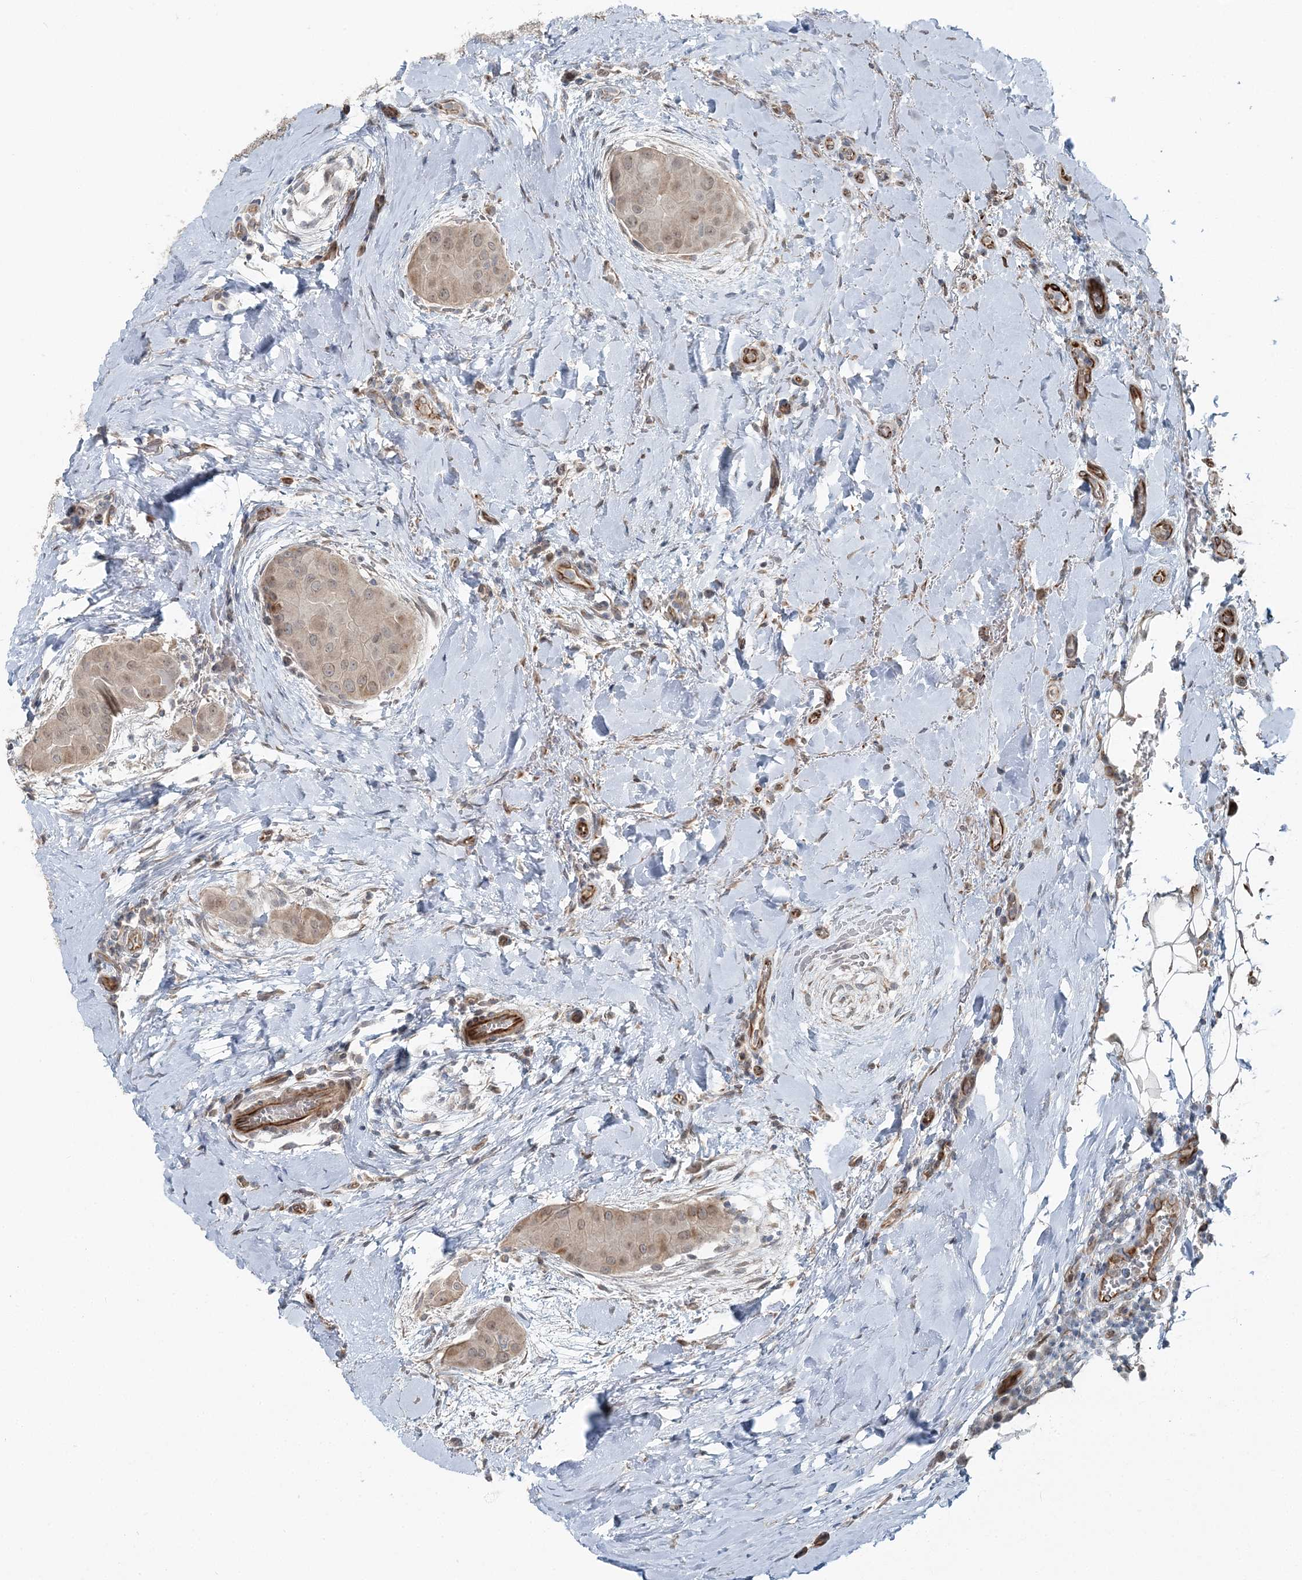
{"staining": {"intensity": "weak", "quantity": "25%-75%", "location": "cytoplasmic/membranous"}, "tissue": "thyroid cancer", "cell_type": "Tumor cells", "image_type": "cancer", "snomed": [{"axis": "morphology", "description": "Papillary adenocarcinoma, NOS"}, {"axis": "topography", "description": "Thyroid gland"}], "caption": "This histopathology image demonstrates thyroid cancer stained with immunohistochemistry (IHC) to label a protein in brown. The cytoplasmic/membranous of tumor cells show weak positivity for the protein. Nuclei are counter-stained blue.", "gene": "FBXL17", "patient": {"sex": "male", "age": 33}}